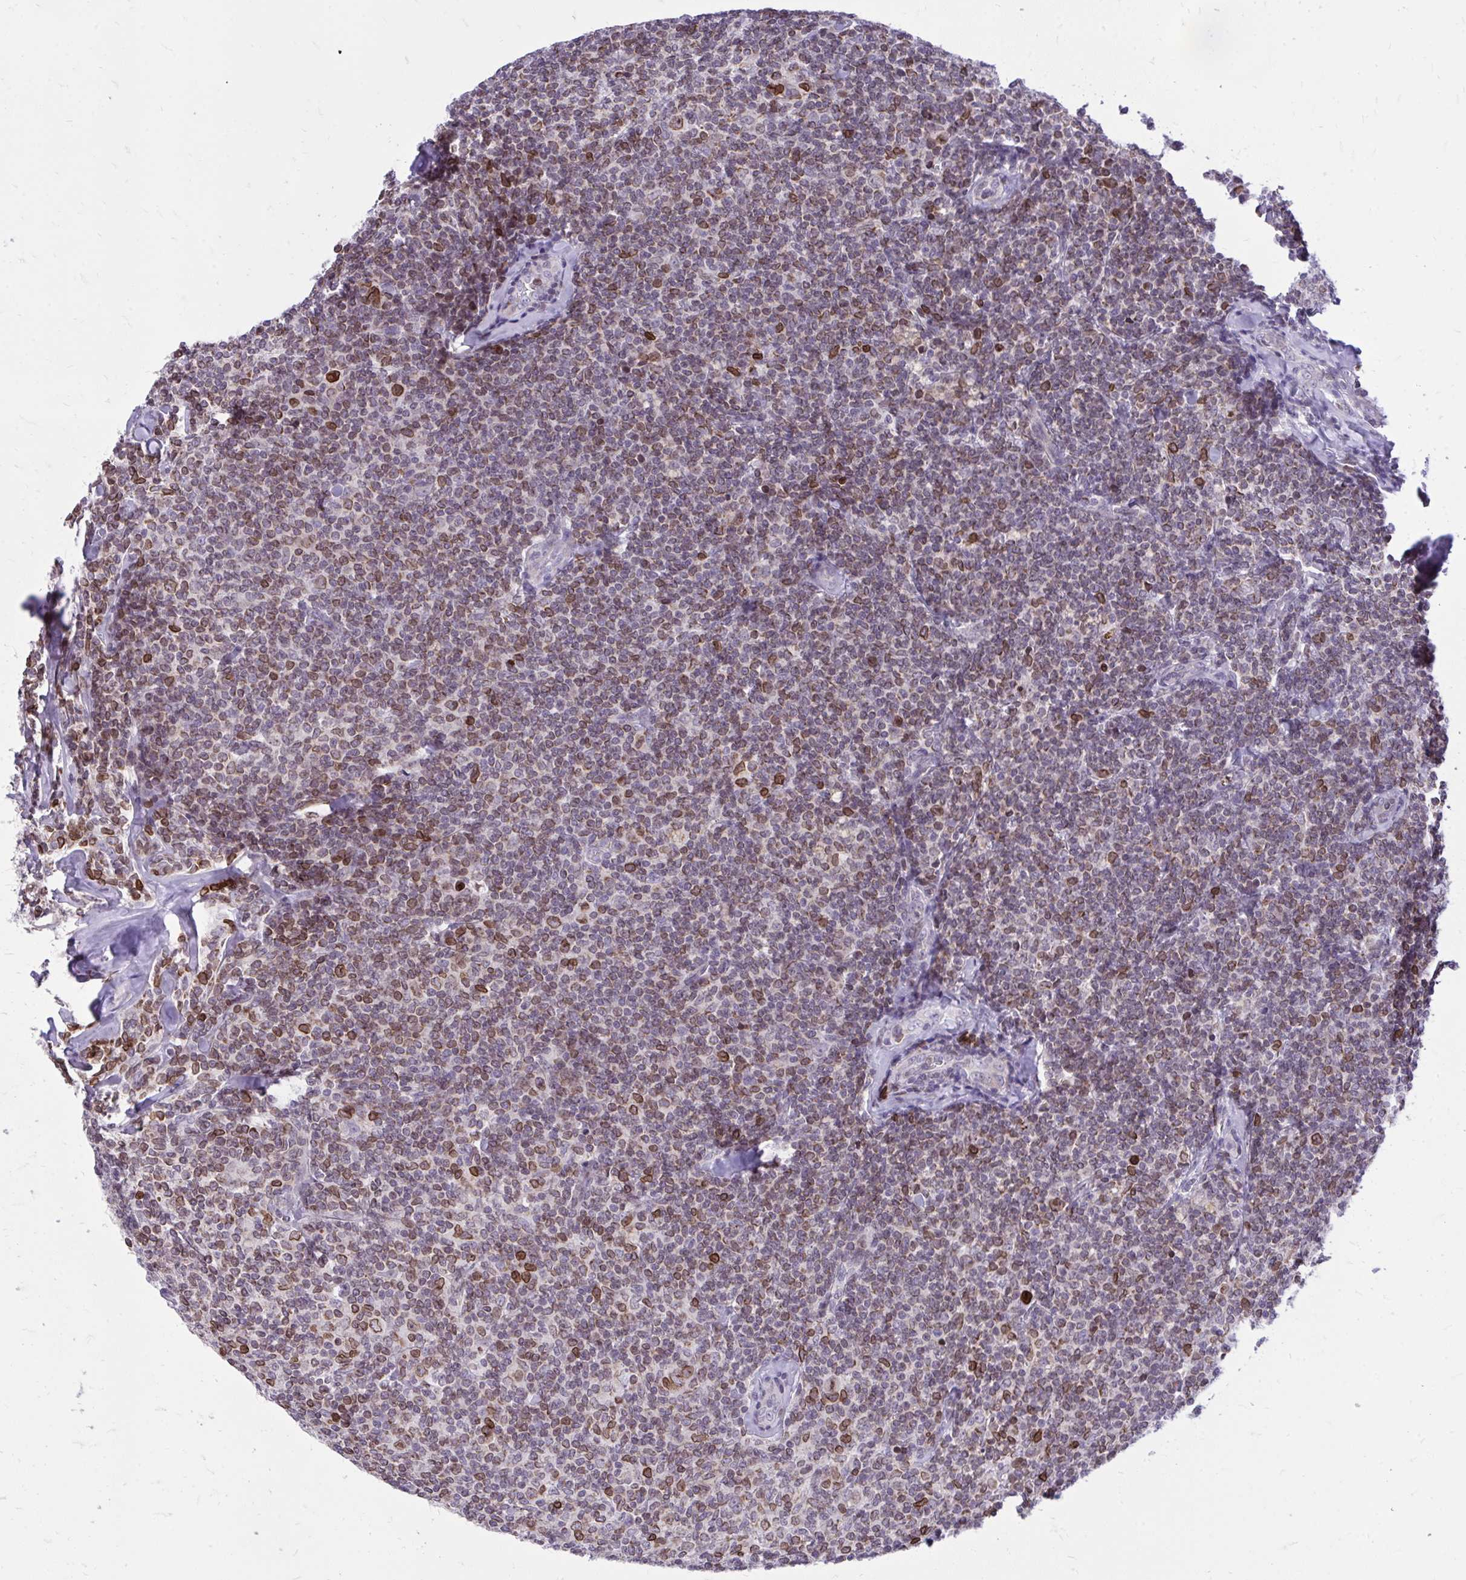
{"staining": {"intensity": "moderate", "quantity": "25%-75%", "location": "cytoplasmic/membranous,nuclear"}, "tissue": "lymphoma", "cell_type": "Tumor cells", "image_type": "cancer", "snomed": [{"axis": "morphology", "description": "Malignant lymphoma, non-Hodgkin's type, Low grade"}, {"axis": "topography", "description": "Lymph node"}], "caption": "Protein analysis of lymphoma tissue demonstrates moderate cytoplasmic/membranous and nuclear positivity in about 25%-75% of tumor cells.", "gene": "RPS6KA2", "patient": {"sex": "female", "age": 56}}